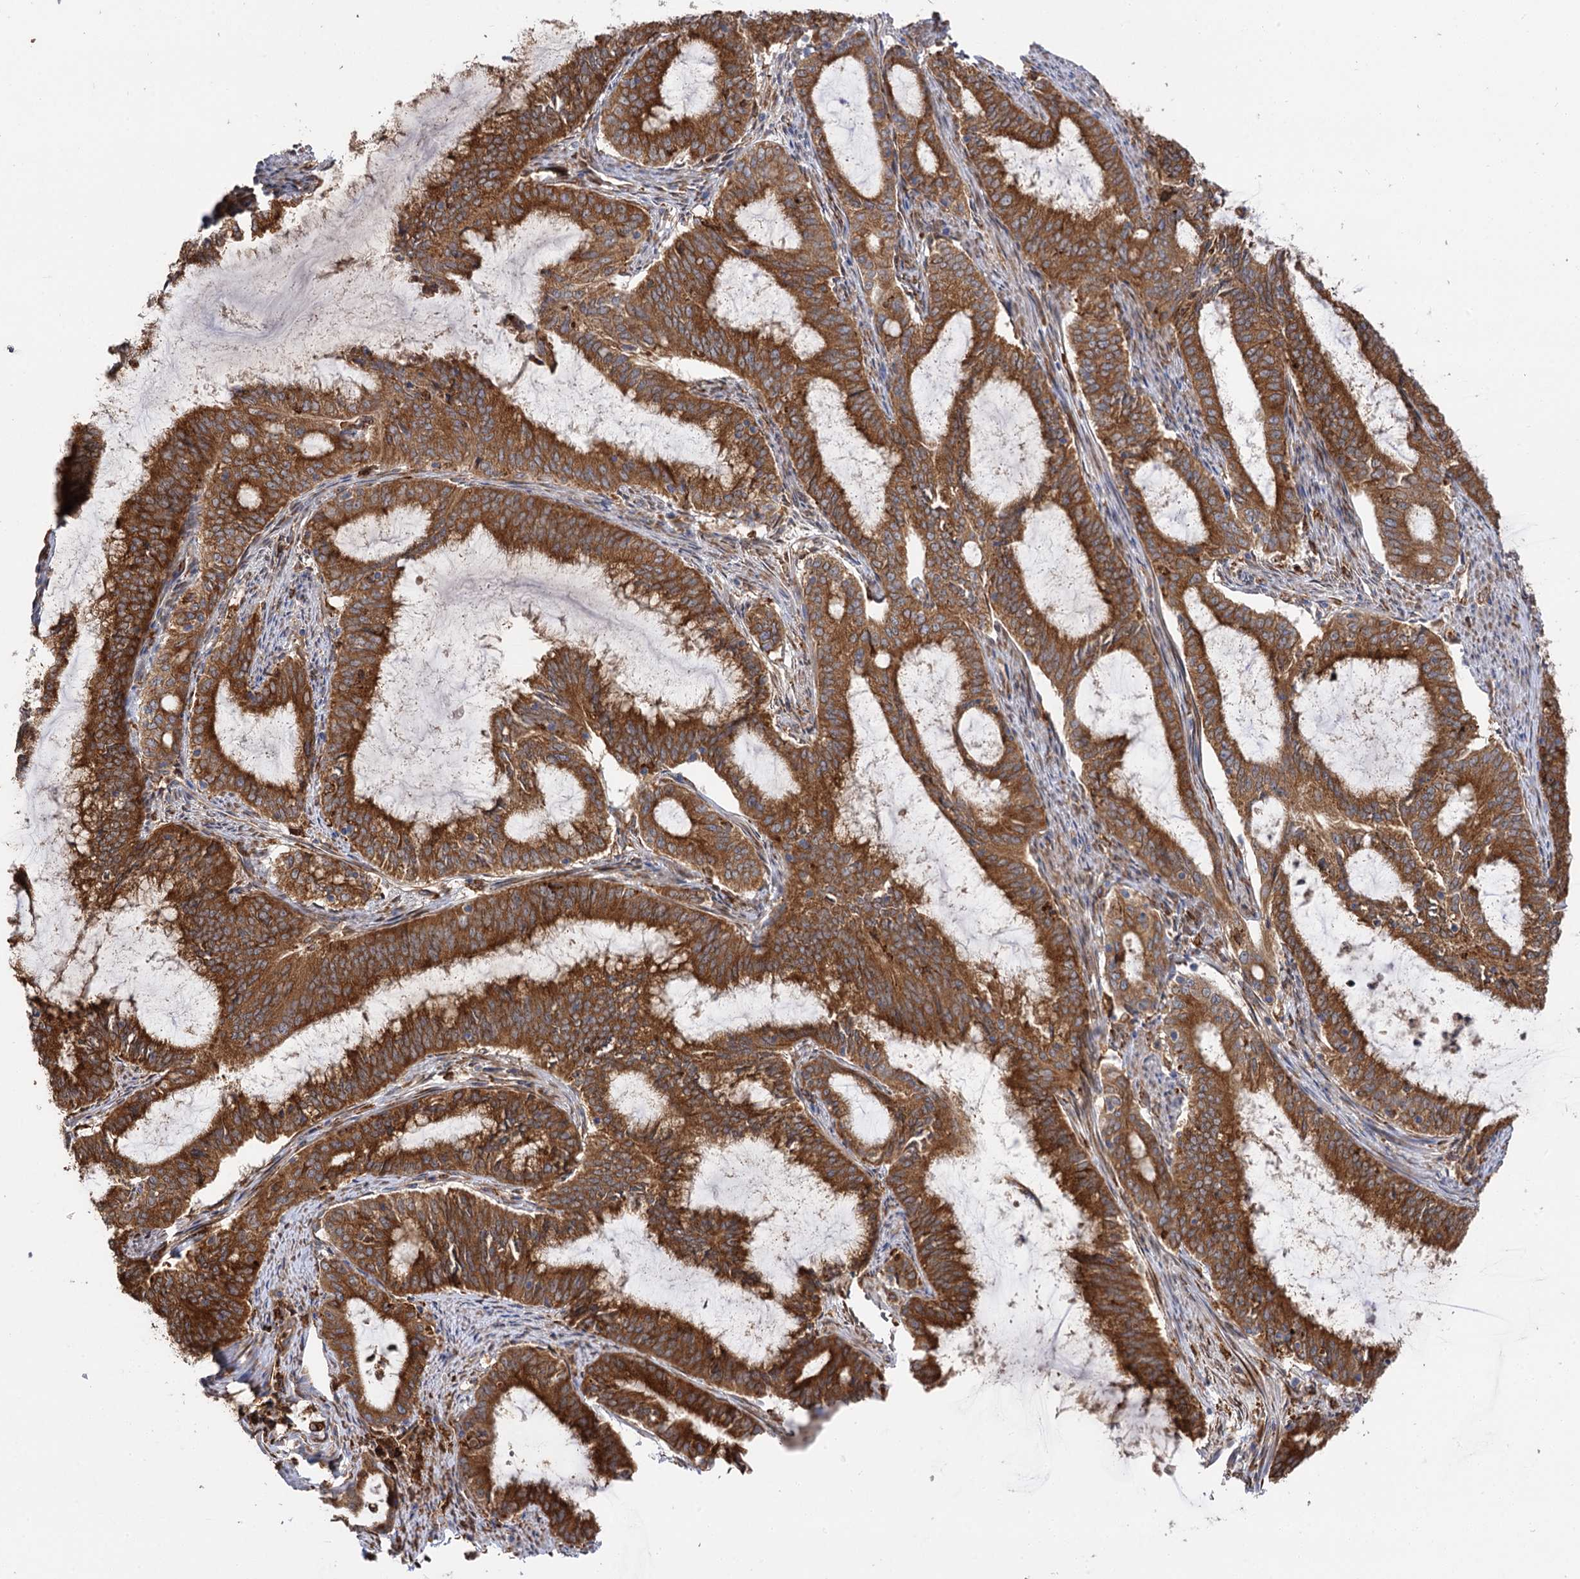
{"staining": {"intensity": "strong", "quantity": ">75%", "location": "cytoplasmic/membranous"}, "tissue": "endometrial cancer", "cell_type": "Tumor cells", "image_type": "cancer", "snomed": [{"axis": "morphology", "description": "Adenocarcinoma, NOS"}, {"axis": "topography", "description": "Endometrium"}], "caption": "IHC of human adenocarcinoma (endometrial) reveals high levels of strong cytoplasmic/membranous positivity in approximately >75% of tumor cells. (DAB = brown stain, brightfield microscopy at high magnification).", "gene": "PPIP5K2", "patient": {"sex": "female", "age": 51}}